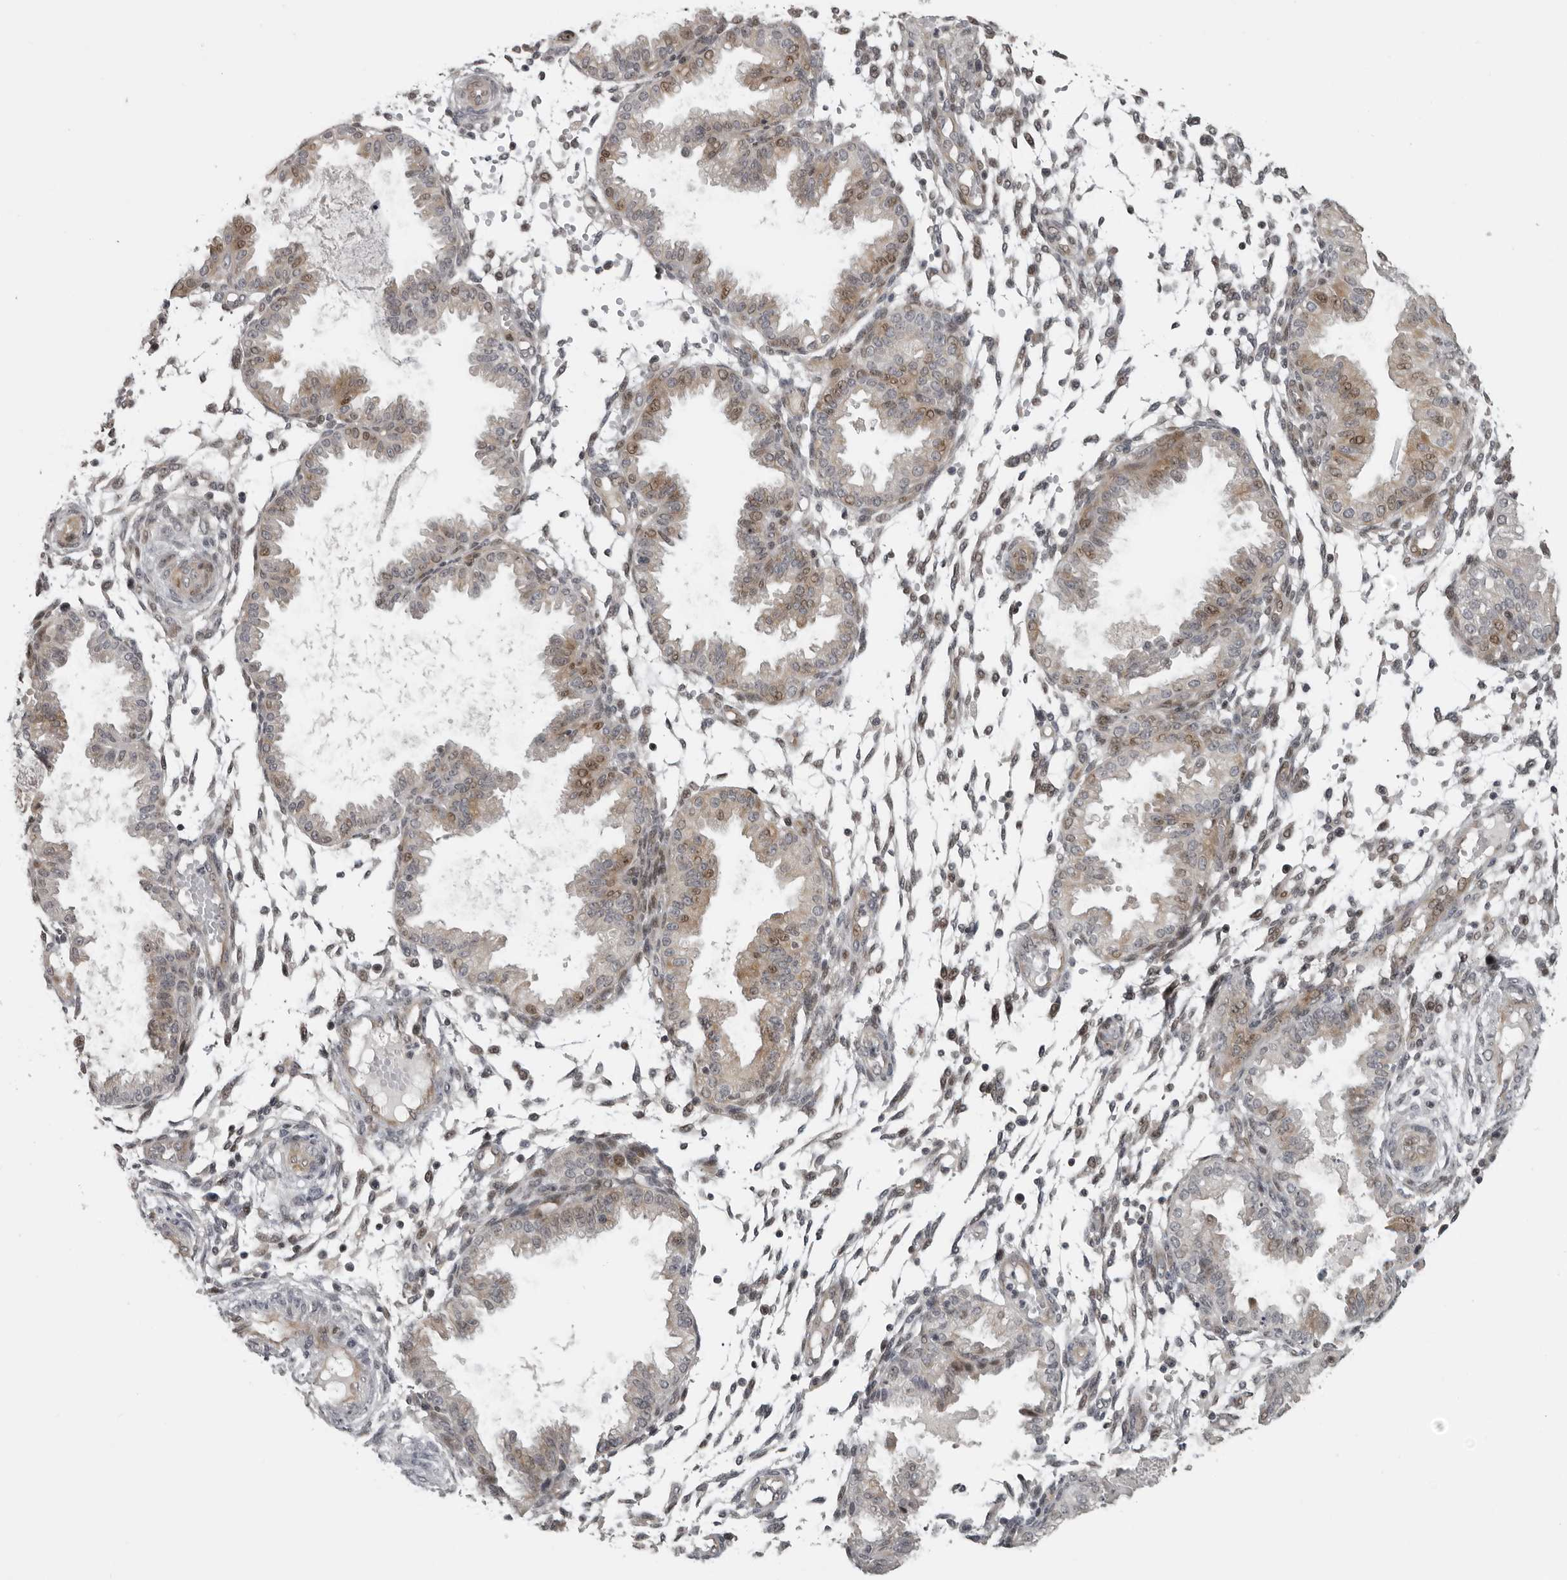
{"staining": {"intensity": "moderate", "quantity": "<25%", "location": "nuclear"}, "tissue": "endometrium", "cell_type": "Cells in endometrial stroma", "image_type": "normal", "snomed": [{"axis": "morphology", "description": "Normal tissue, NOS"}, {"axis": "topography", "description": "Endometrium"}], "caption": "Immunohistochemistry (IHC) staining of normal endometrium, which exhibits low levels of moderate nuclear staining in about <25% of cells in endometrial stroma indicating moderate nuclear protein expression. The staining was performed using DAB (brown) for protein detection and nuclei were counterstained in hematoxylin (blue).", "gene": "PRRX2", "patient": {"sex": "female", "age": 33}}